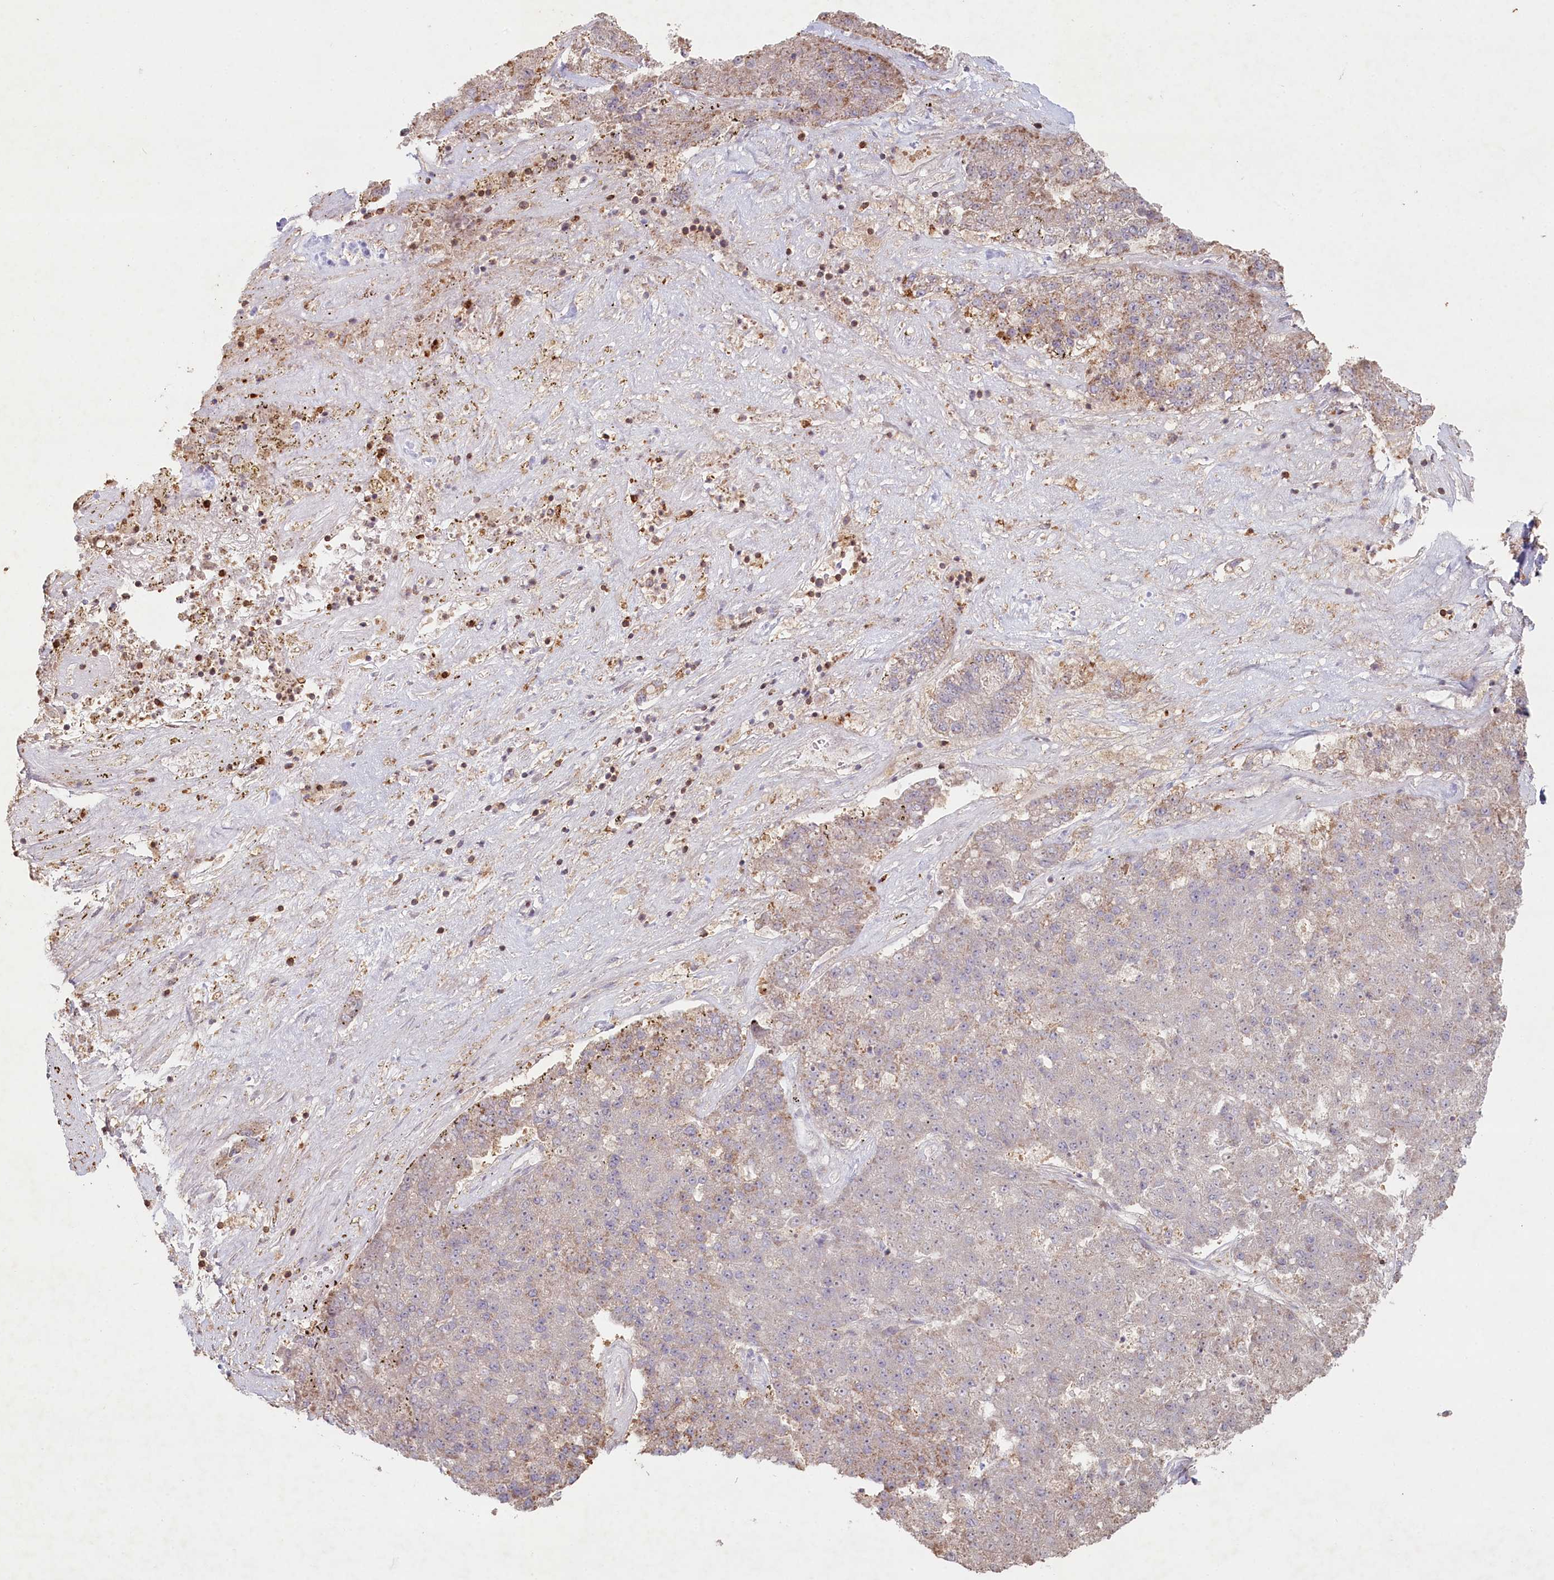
{"staining": {"intensity": "weak", "quantity": "<25%", "location": "cytoplasmic/membranous"}, "tissue": "pancreatic cancer", "cell_type": "Tumor cells", "image_type": "cancer", "snomed": [{"axis": "morphology", "description": "Adenocarcinoma, NOS"}, {"axis": "topography", "description": "Pancreas"}], "caption": "Histopathology image shows no protein positivity in tumor cells of pancreatic cancer (adenocarcinoma) tissue. The staining was performed using DAB (3,3'-diaminobenzidine) to visualize the protein expression in brown, while the nuclei were stained in blue with hematoxylin (Magnification: 20x).", "gene": "HAL", "patient": {"sex": "male", "age": 50}}